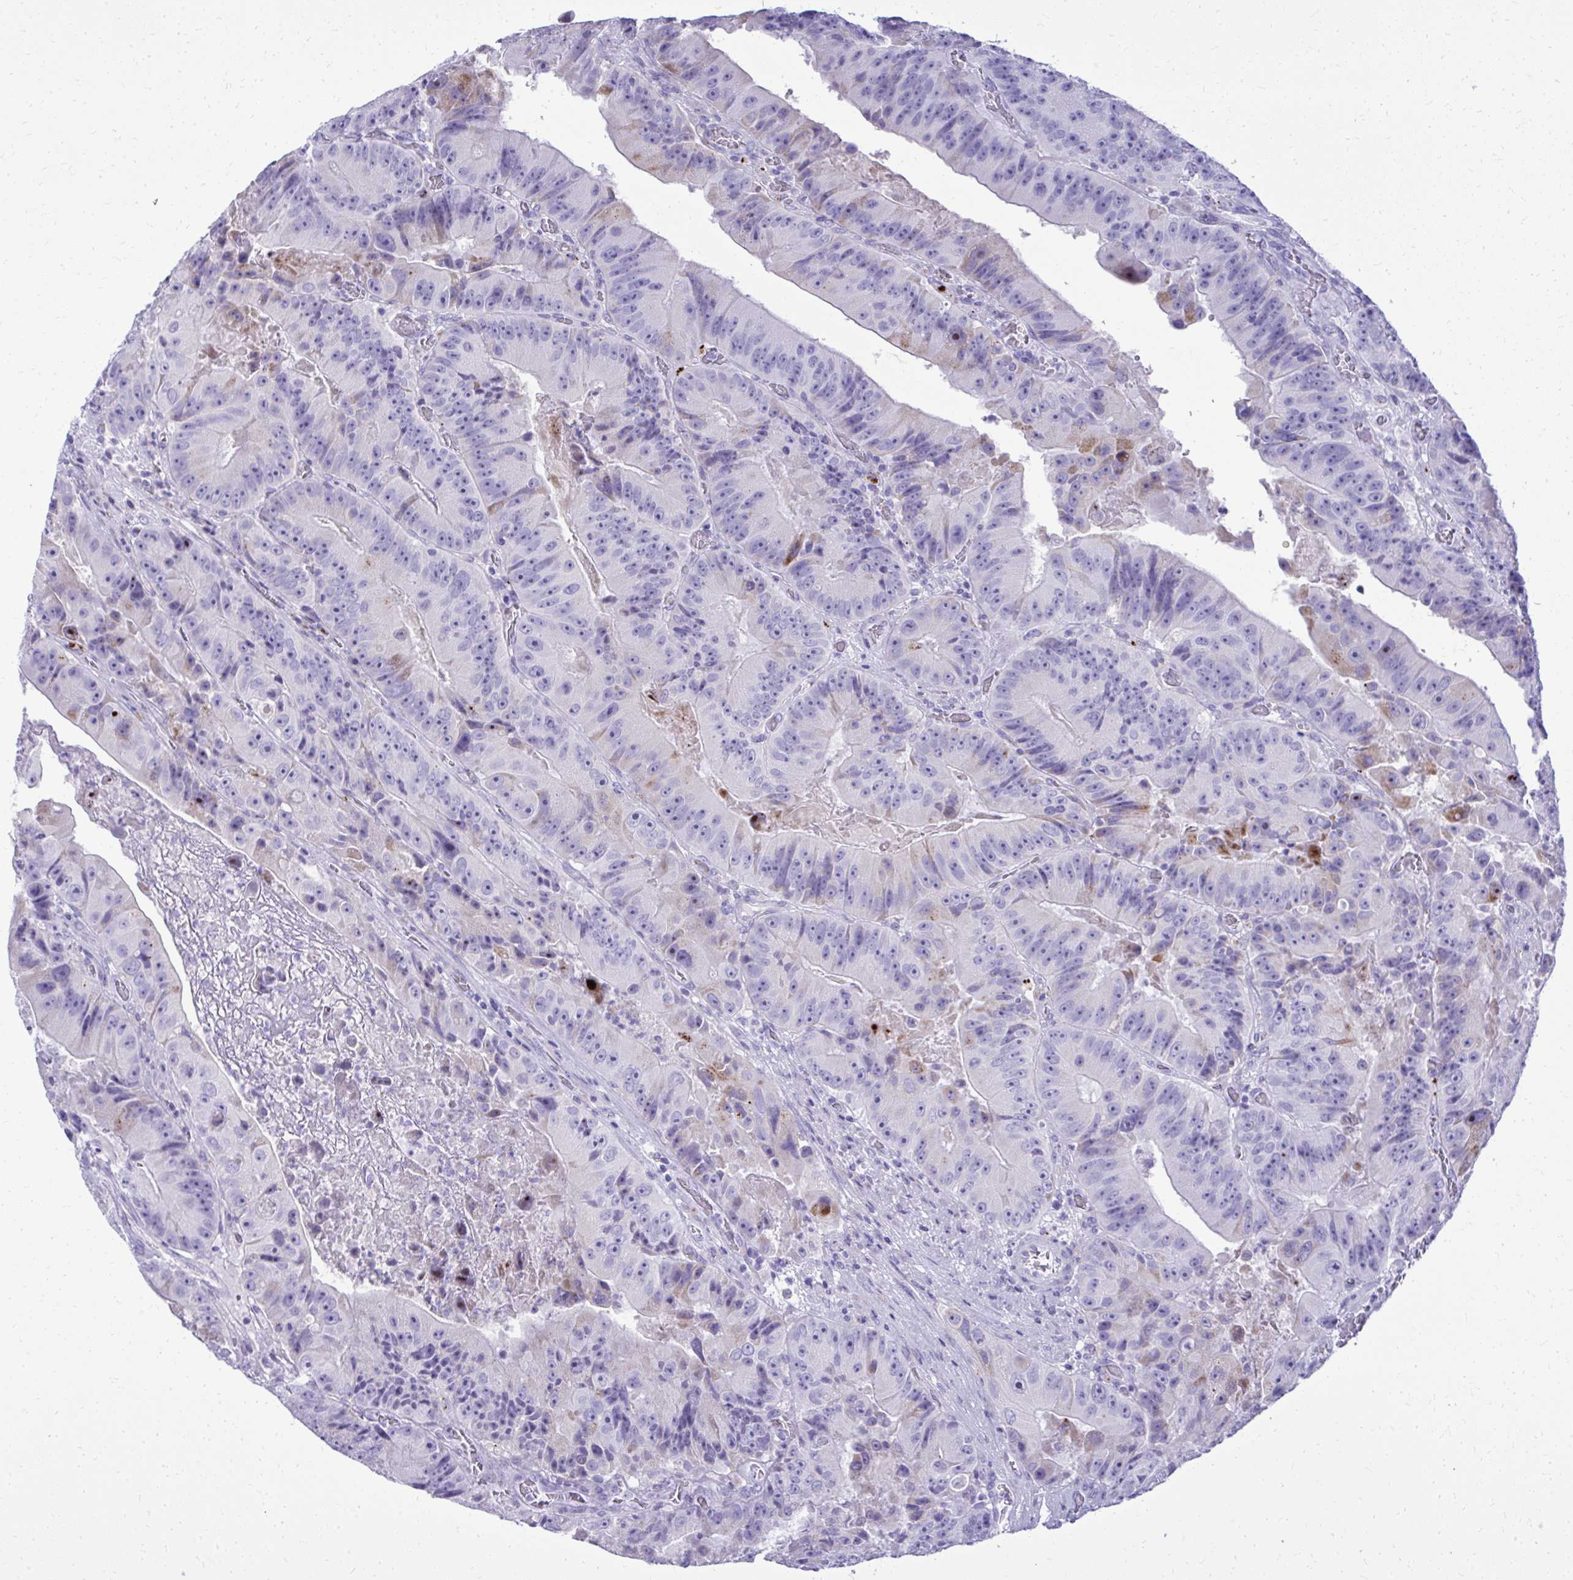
{"staining": {"intensity": "weak", "quantity": "<25%", "location": "cytoplasmic/membranous"}, "tissue": "colorectal cancer", "cell_type": "Tumor cells", "image_type": "cancer", "snomed": [{"axis": "morphology", "description": "Adenocarcinoma, NOS"}, {"axis": "topography", "description": "Colon"}], "caption": "Tumor cells show no significant positivity in colorectal cancer (adenocarcinoma).", "gene": "BCL6B", "patient": {"sex": "female", "age": 86}}